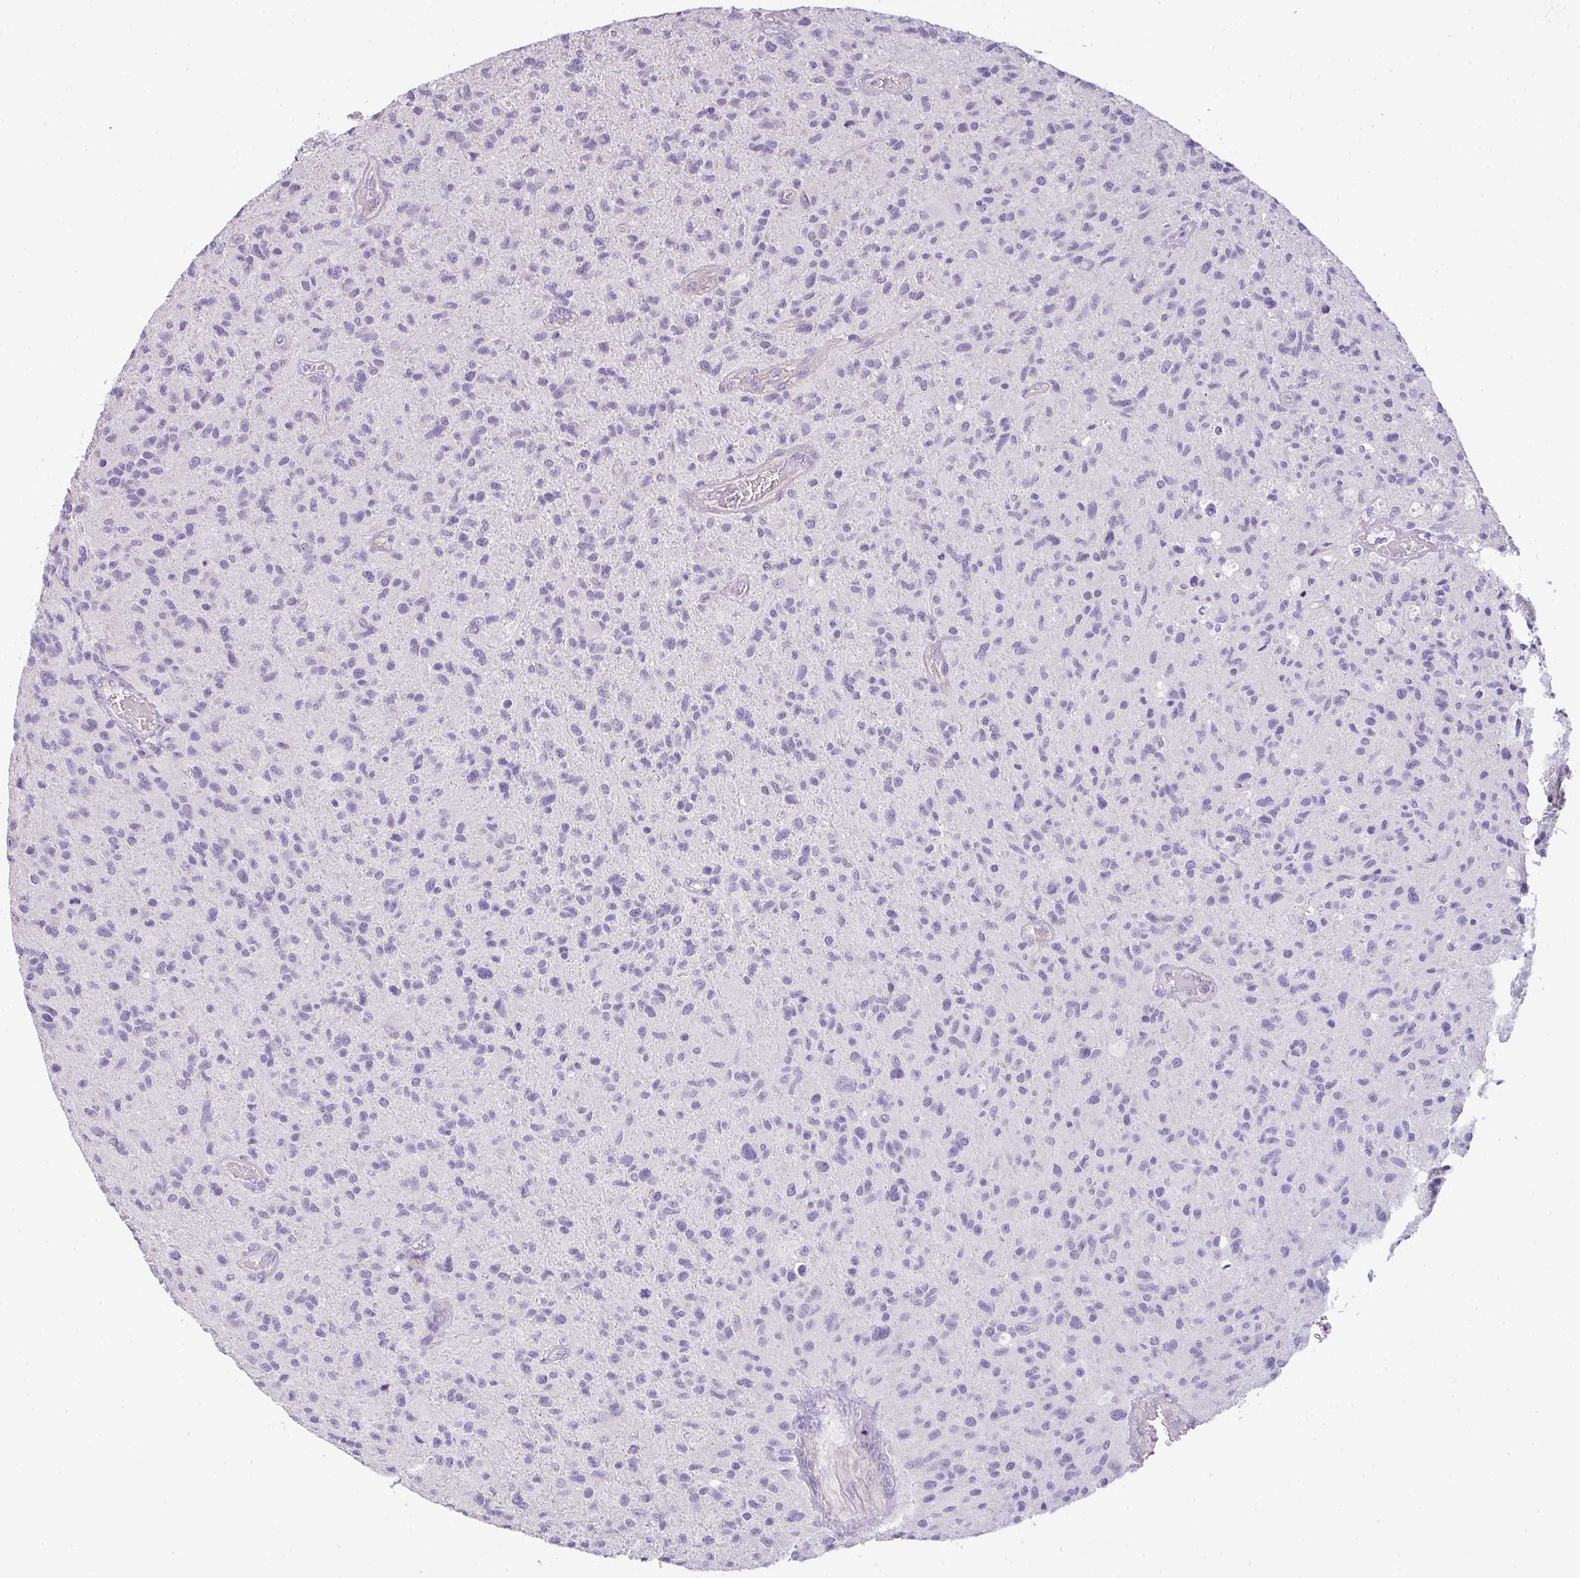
{"staining": {"intensity": "negative", "quantity": "none", "location": "none"}, "tissue": "glioma", "cell_type": "Tumor cells", "image_type": "cancer", "snomed": [{"axis": "morphology", "description": "Glioma, malignant, High grade"}, {"axis": "topography", "description": "Brain"}], "caption": "Tumor cells are negative for brown protein staining in glioma.", "gene": "FILIP1", "patient": {"sex": "female", "age": 70}}